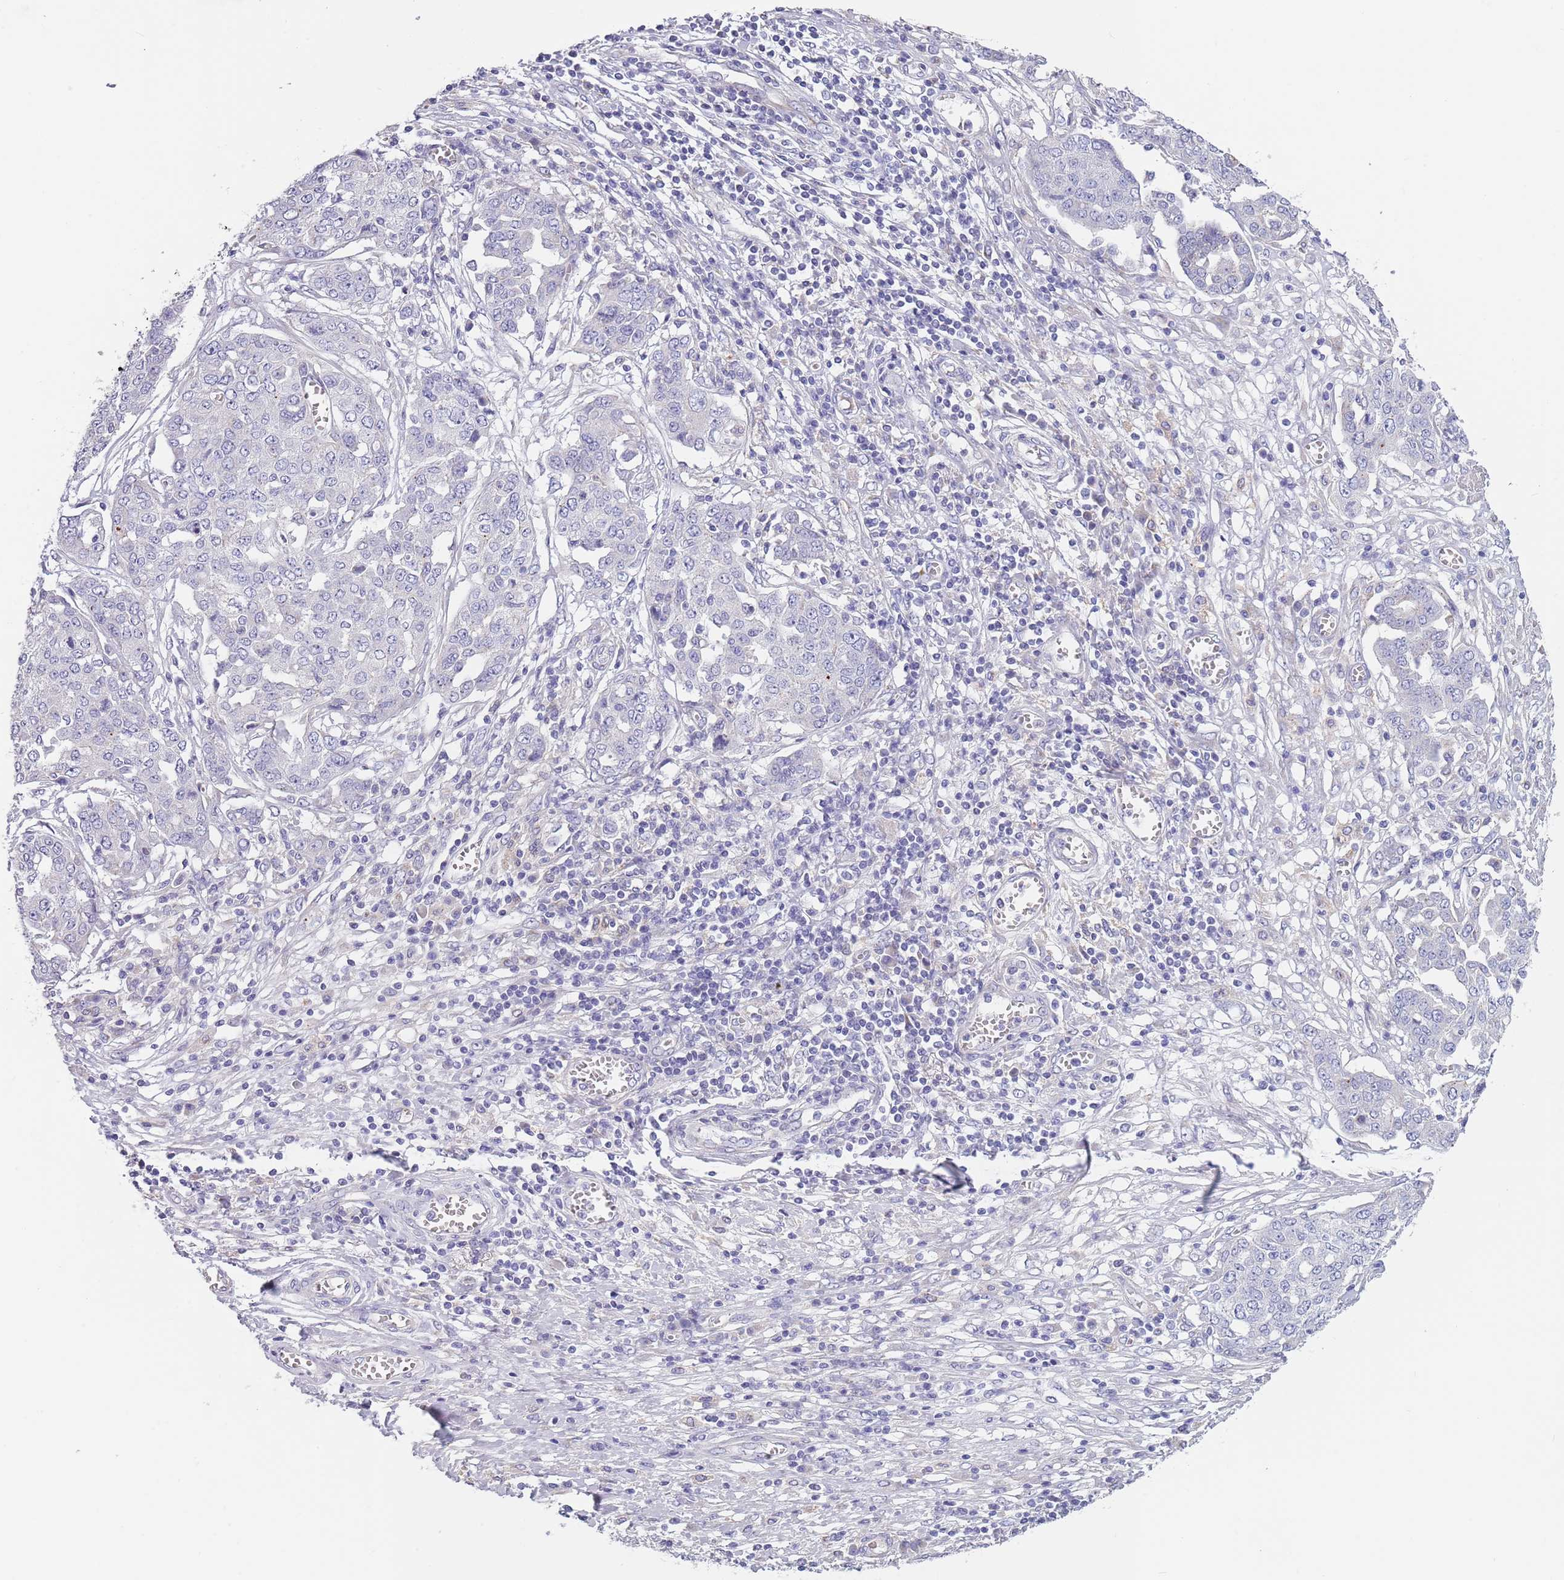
{"staining": {"intensity": "negative", "quantity": "none", "location": "none"}, "tissue": "ovarian cancer", "cell_type": "Tumor cells", "image_type": "cancer", "snomed": [{"axis": "morphology", "description": "Cystadenocarcinoma, serous, NOS"}, {"axis": "topography", "description": "Soft tissue"}, {"axis": "topography", "description": "Ovary"}], "caption": "High power microscopy photomicrograph of an immunohistochemistry (IHC) histopathology image of ovarian cancer (serous cystadenocarcinoma), revealing no significant expression in tumor cells.", "gene": "MAN1C1", "patient": {"sex": "female", "age": 57}}